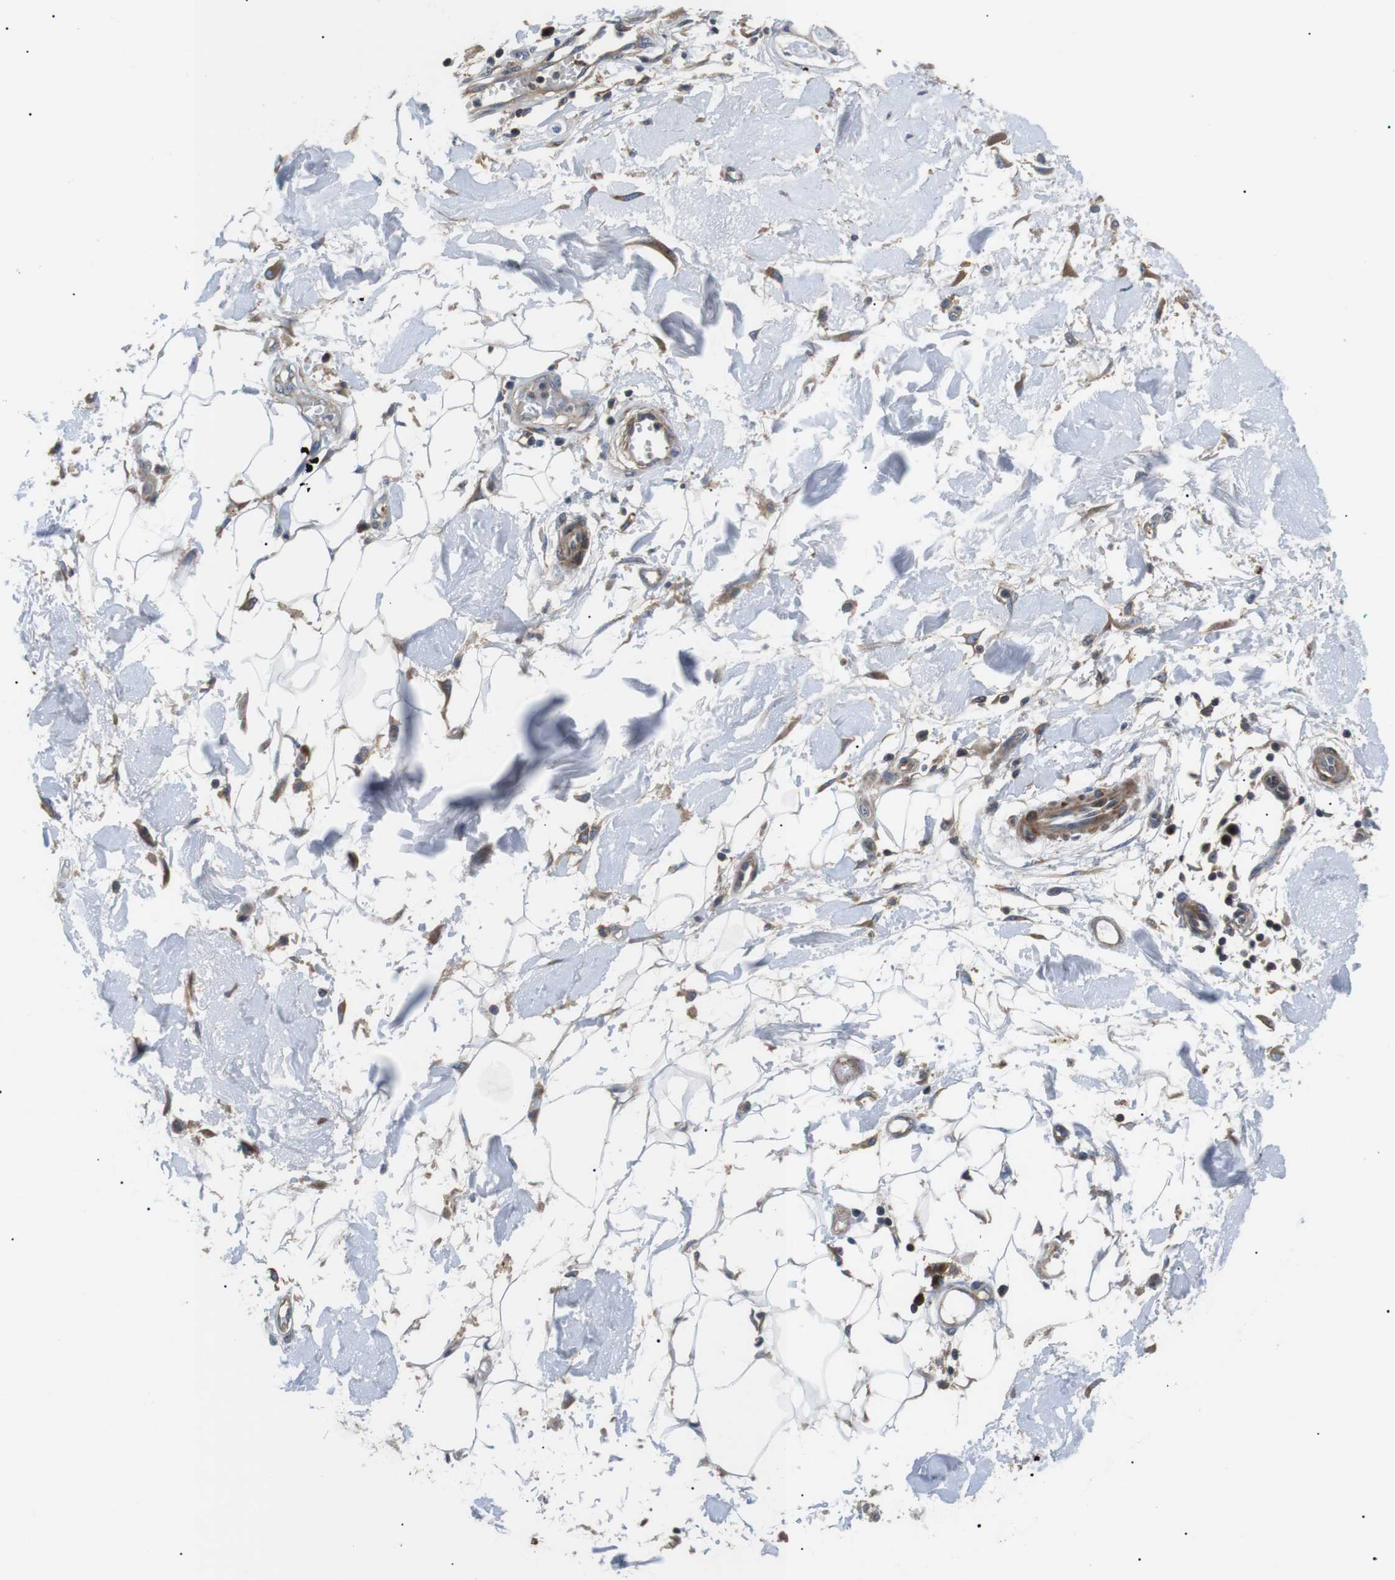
{"staining": {"intensity": "moderate", "quantity": "<25%", "location": "cytoplasmic/membranous"}, "tissue": "adipose tissue", "cell_type": "Adipocytes", "image_type": "normal", "snomed": [{"axis": "morphology", "description": "Normal tissue, NOS"}, {"axis": "morphology", "description": "Squamous cell carcinoma, NOS"}, {"axis": "topography", "description": "Skin"}, {"axis": "topography", "description": "Peripheral nerve tissue"}], "caption": "Human adipose tissue stained for a protein (brown) demonstrates moderate cytoplasmic/membranous positive staining in about <25% of adipocytes.", "gene": "DIPK1A", "patient": {"sex": "male", "age": 83}}